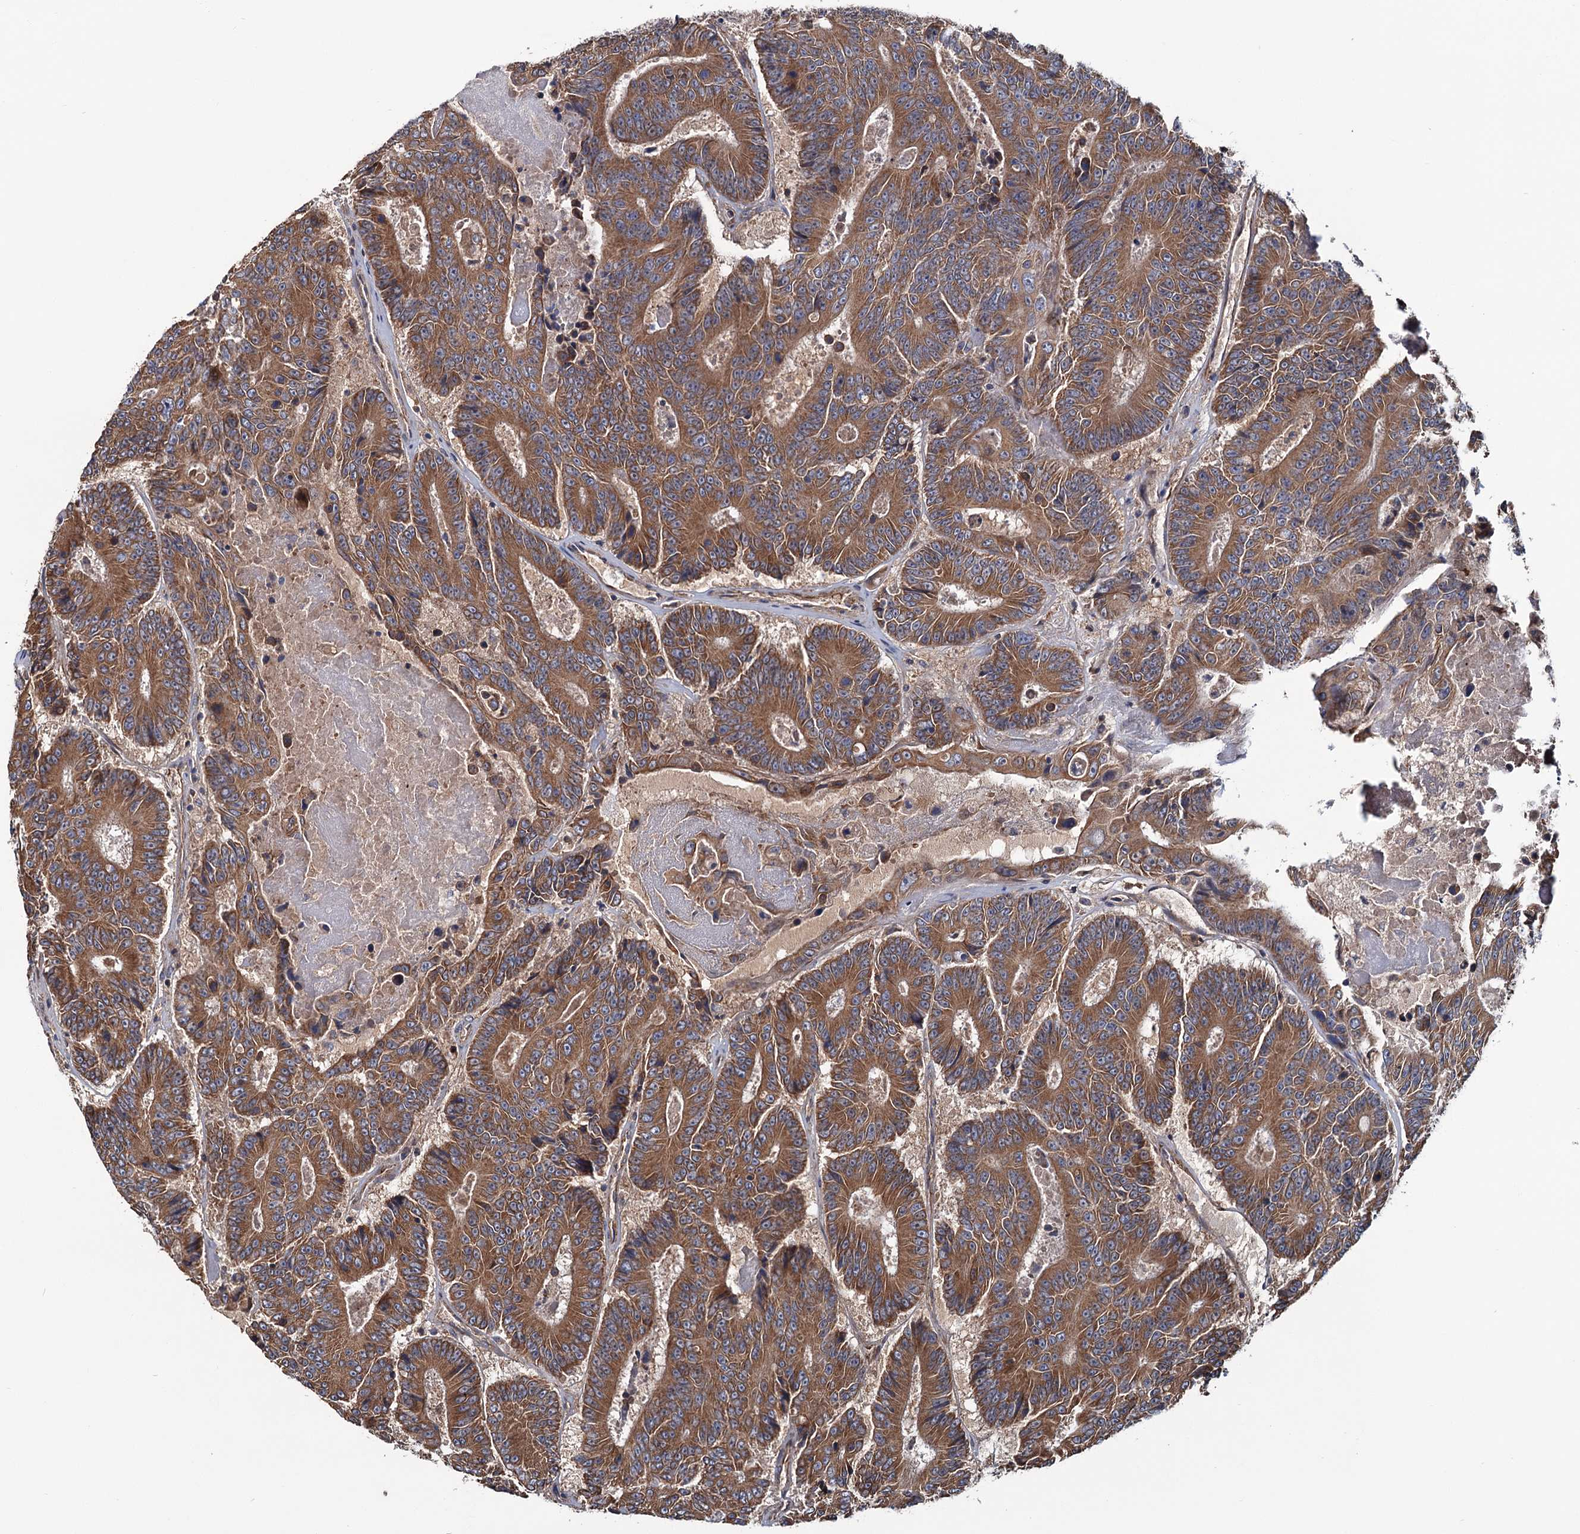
{"staining": {"intensity": "strong", "quantity": ">75%", "location": "cytoplasmic/membranous"}, "tissue": "colorectal cancer", "cell_type": "Tumor cells", "image_type": "cancer", "snomed": [{"axis": "morphology", "description": "Adenocarcinoma, NOS"}, {"axis": "topography", "description": "Colon"}], "caption": "This is an image of immunohistochemistry (IHC) staining of colorectal adenocarcinoma, which shows strong staining in the cytoplasmic/membranous of tumor cells.", "gene": "MTRR", "patient": {"sex": "male", "age": 83}}